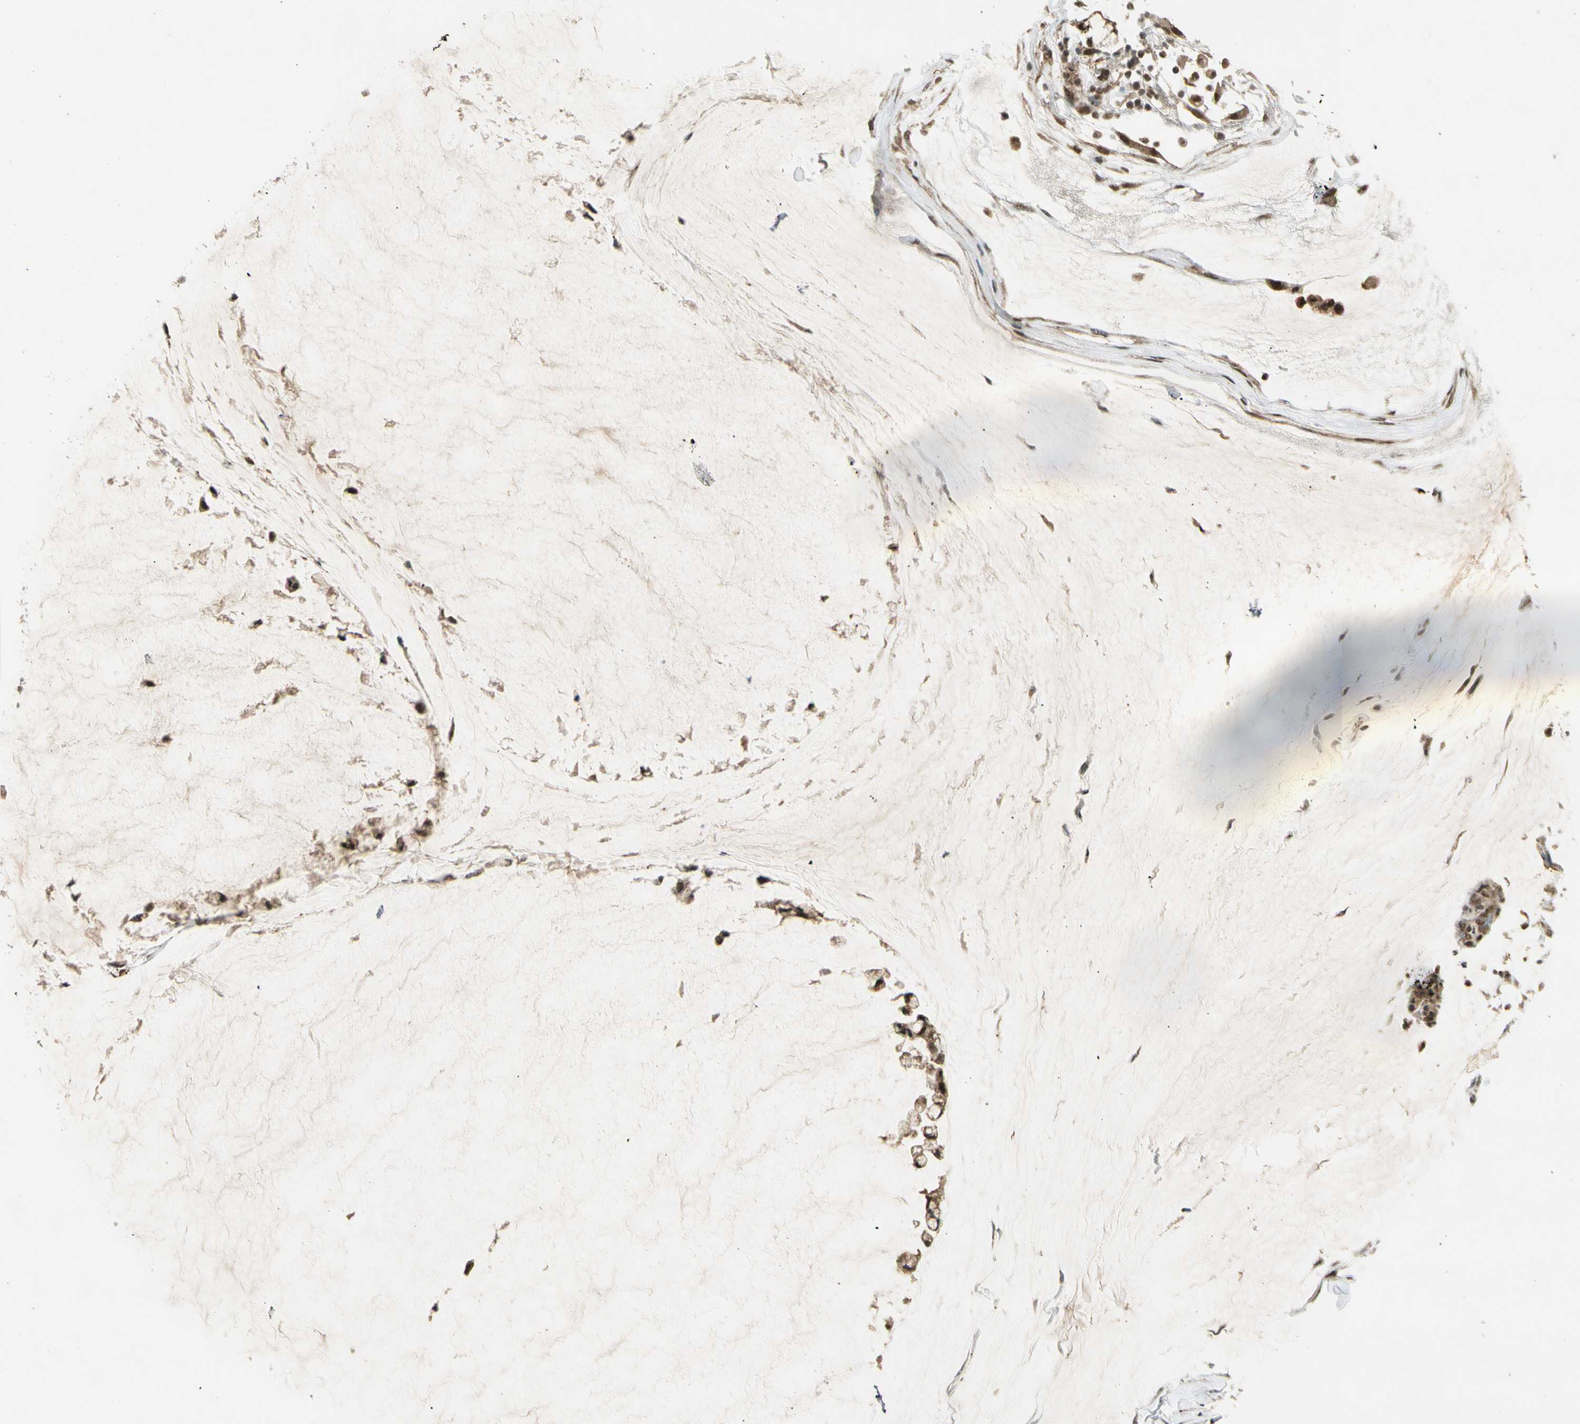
{"staining": {"intensity": "moderate", "quantity": ">75%", "location": "cytoplasmic/membranous,nuclear"}, "tissue": "ovarian cancer", "cell_type": "Tumor cells", "image_type": "cancer", "snomed": [{"axis": "morphology", "description": "Cystadenocarcinoma, mucinous, NOS"}, {"axis": "topography", "description": "Ovary"}], "caption": "Moderate cytoplasmic/membranous and nuclear positivity is identified in approximately >75% of tumor cells in ovarian mucinous cystadenocarcinoma. (Stains: DAB (3,3'-diaminobenzidine) in brown, nuclei in blue, Microscopy: brightfield microscopy at high magnification).", "gene": "ZNF135", "patient": {"sex": "female", "age": 39}}